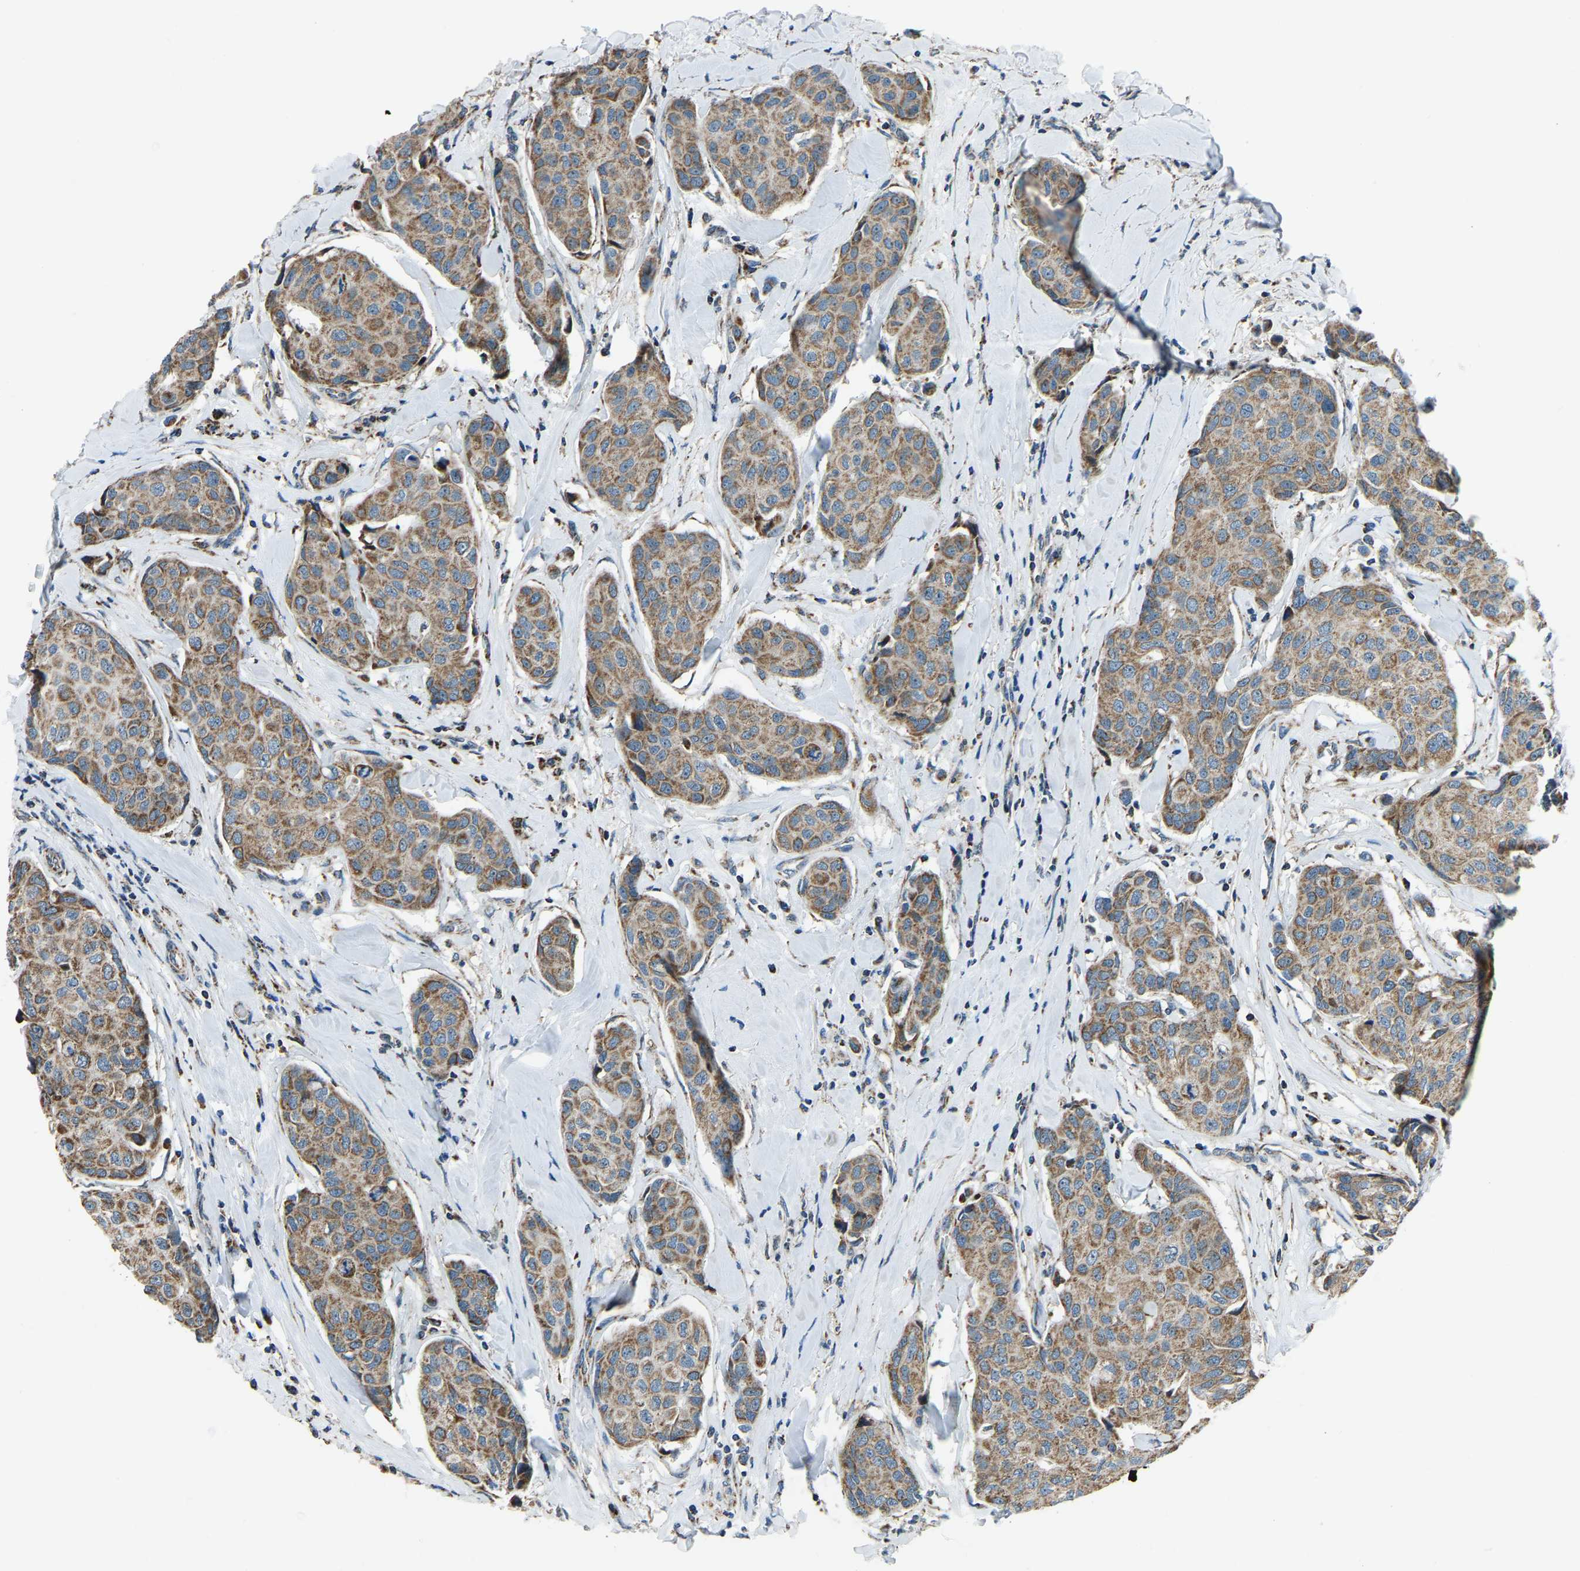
{"staining": {"intensity": "moderate", "quantity": ">75%", "location": "cytoplasmic/membranous"}, "tissue": "breast cancer", "cell_type": "Tumor cells", "image_type": "cancer", "snomed": [{"axis": "morphology", "description": "Duct carcinoma"}, {"axis": "topography", "description": "Breast"}], "caption": "Immunohistochemical staining of human infiltrating ductal carcinoma (breast) displays medium levels of moderate cytoplasmic/membranous positivity in about >75% of tumor cells.", "gene": "RBM33", "patient": {"sex": "female", "age": 80}}